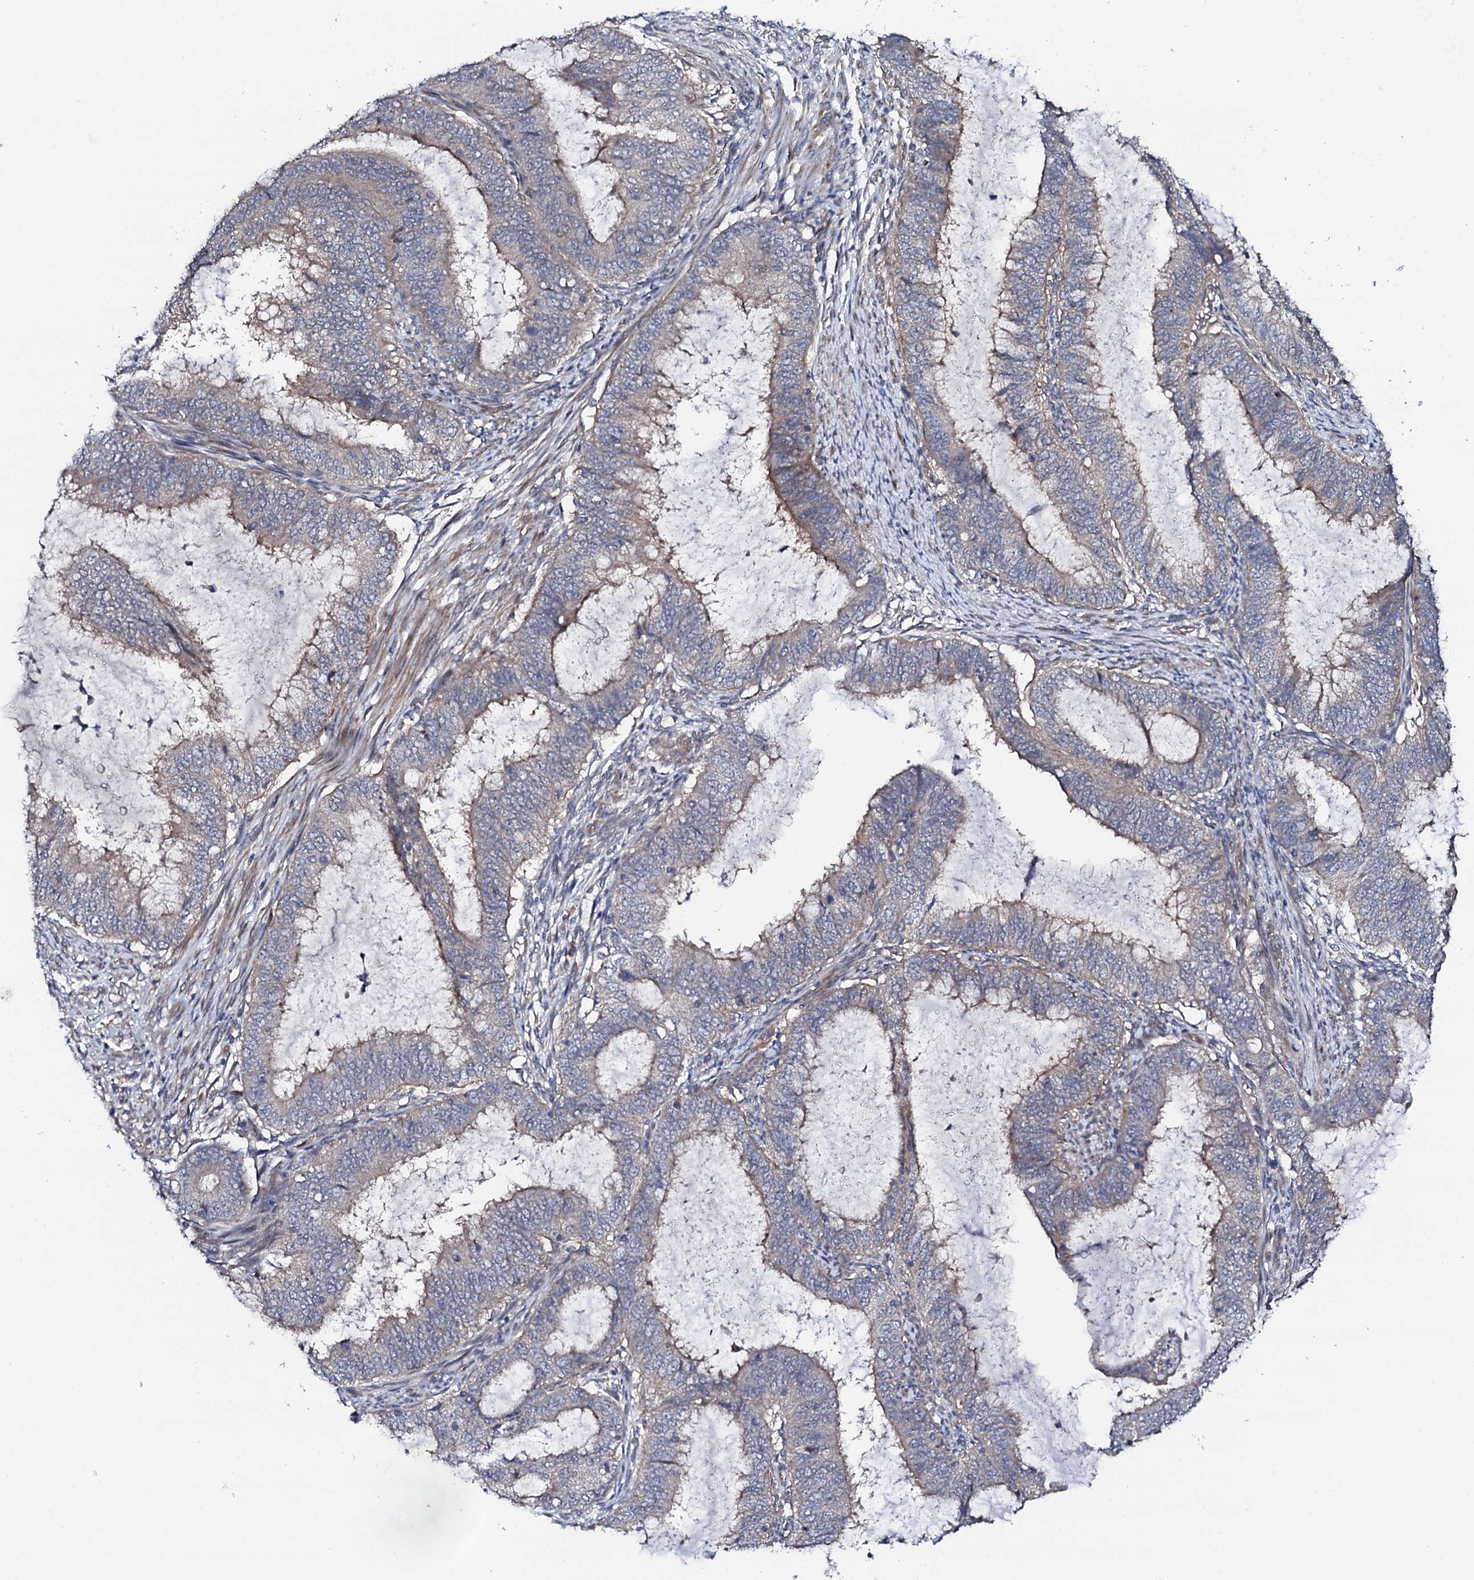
{"staining": {"intensity": "negative", "quantity": "none", "location": "none"}, "tissue": "endometrial cancer", "cell_type": "Tumor cells", "image_type": "cancer", "snomed": [{"axis": "morphology", "description": "Adenocarcinoma, NOS"}, {"axis": "topography", "description": "Endometrium"}], "caption": "Image shows no protein expression in tumor cells of adenocarcinoma (endometrial) tissue. The staining was performed using DAB (3,3'-diaminobenzidine) to visualize the protein expression in brown, while the nuclei were stained in blue with hematoxylin (Magnification: 20x).", "gene": "CIAO2A", "patient": {"sex": "female", "age": 51}}